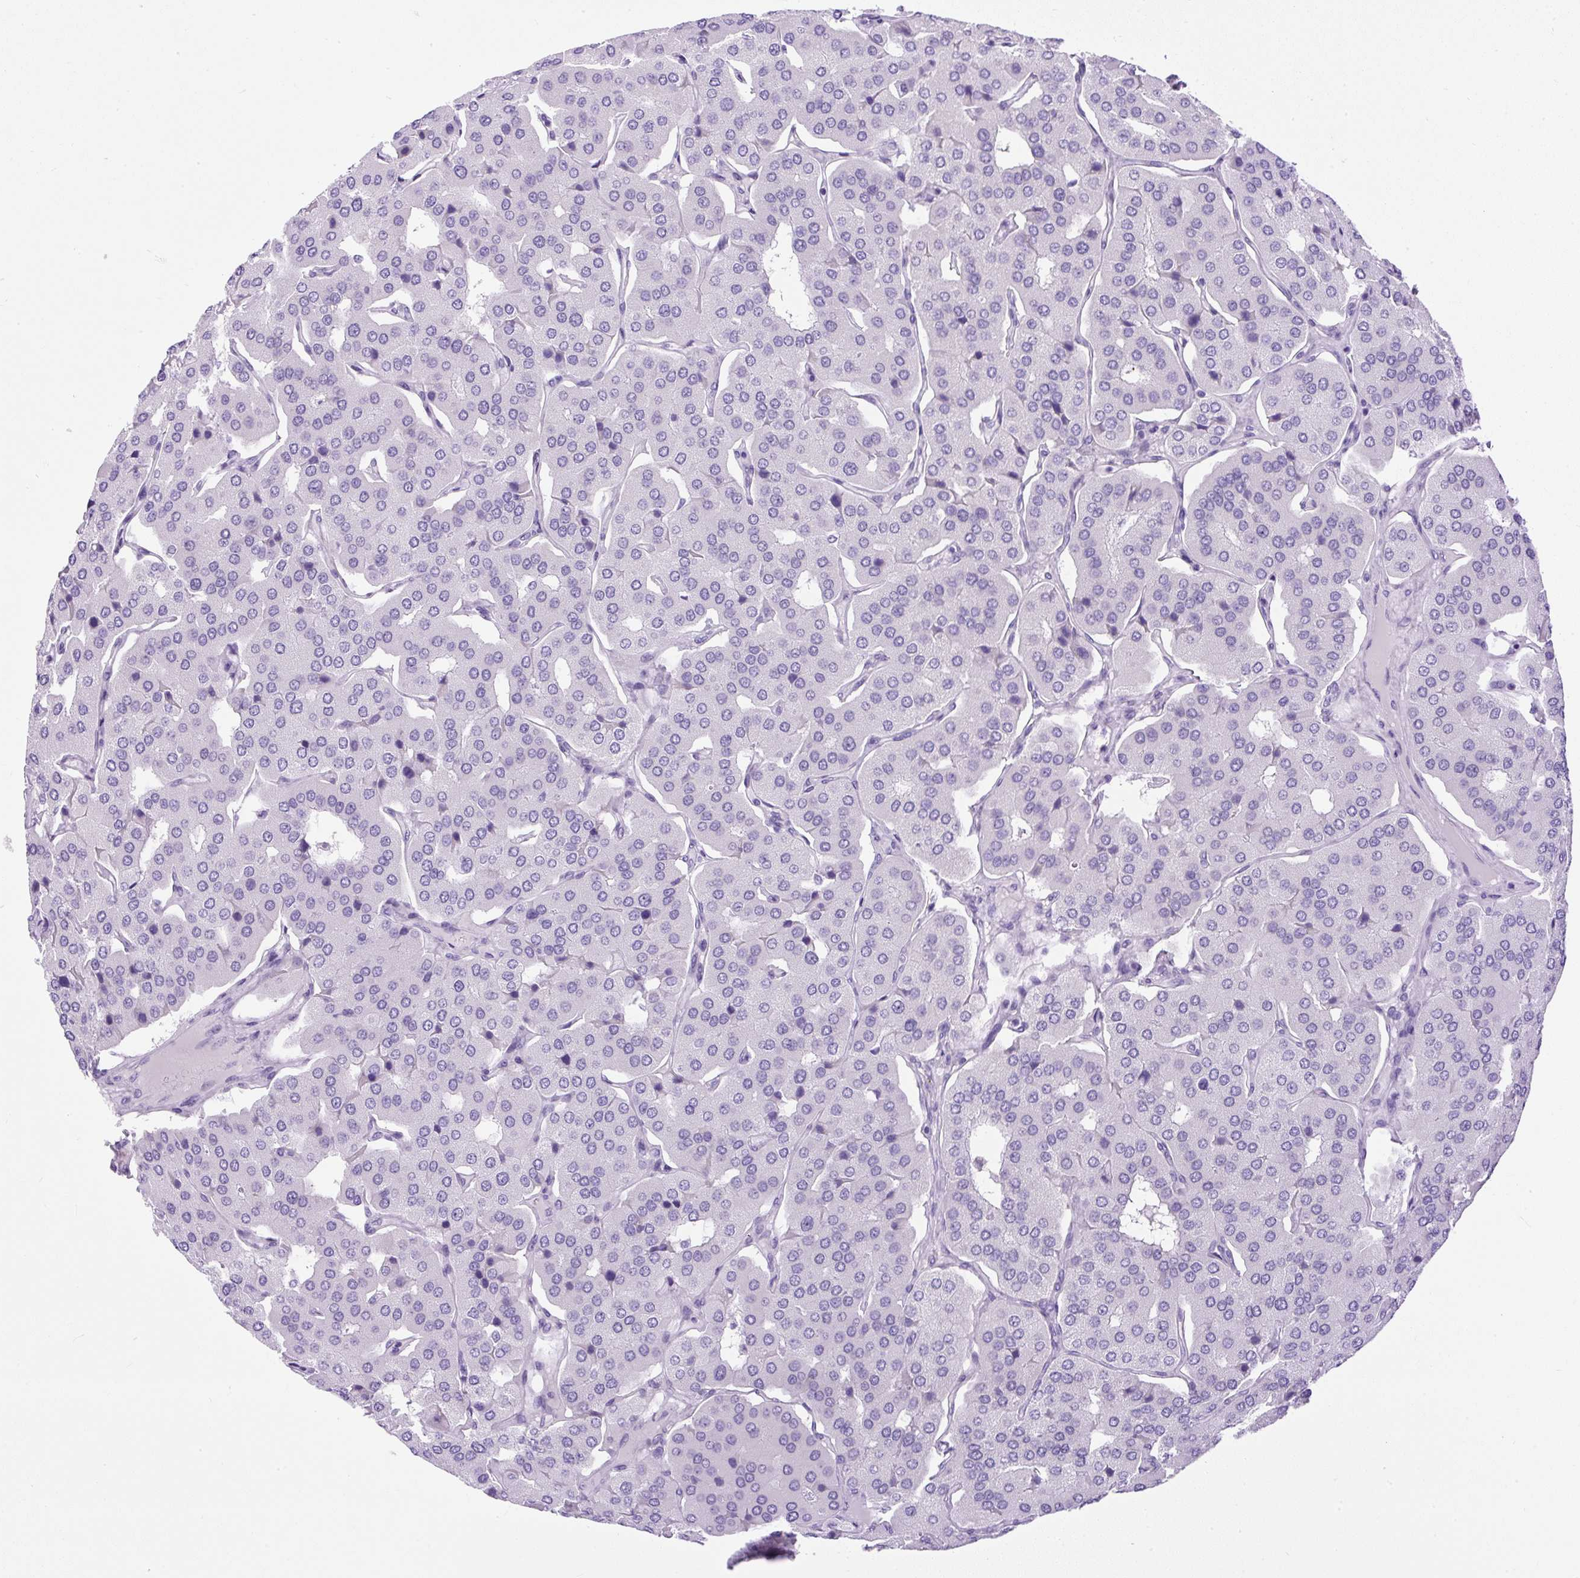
{"staining": {"intensity": "negative", "quantity": "none", "location": "none"}, "tissue": "parathyroid gland", "cell_type": "Glandular cells", "image_type": "normal", "snomed": [{"axis": "morphology", "description": "Normal tissue, NOS"}, {"axis": "morphology", "description": "Adenoma, NOS"}, {"axis": "topography", "description": "Parathyroid gland"}], "caption": "This is a image of IHC staining of unremarkable parathyroid gland, which shows no staining in glandular cells. The staining was performed using DAB to visualize the protein expression in brown, while the nuclei were stained in blue with hematoxylin (Magnification: 20x).", "gene": "UPP1", "patient": {"sex": "female", "age": 86}}